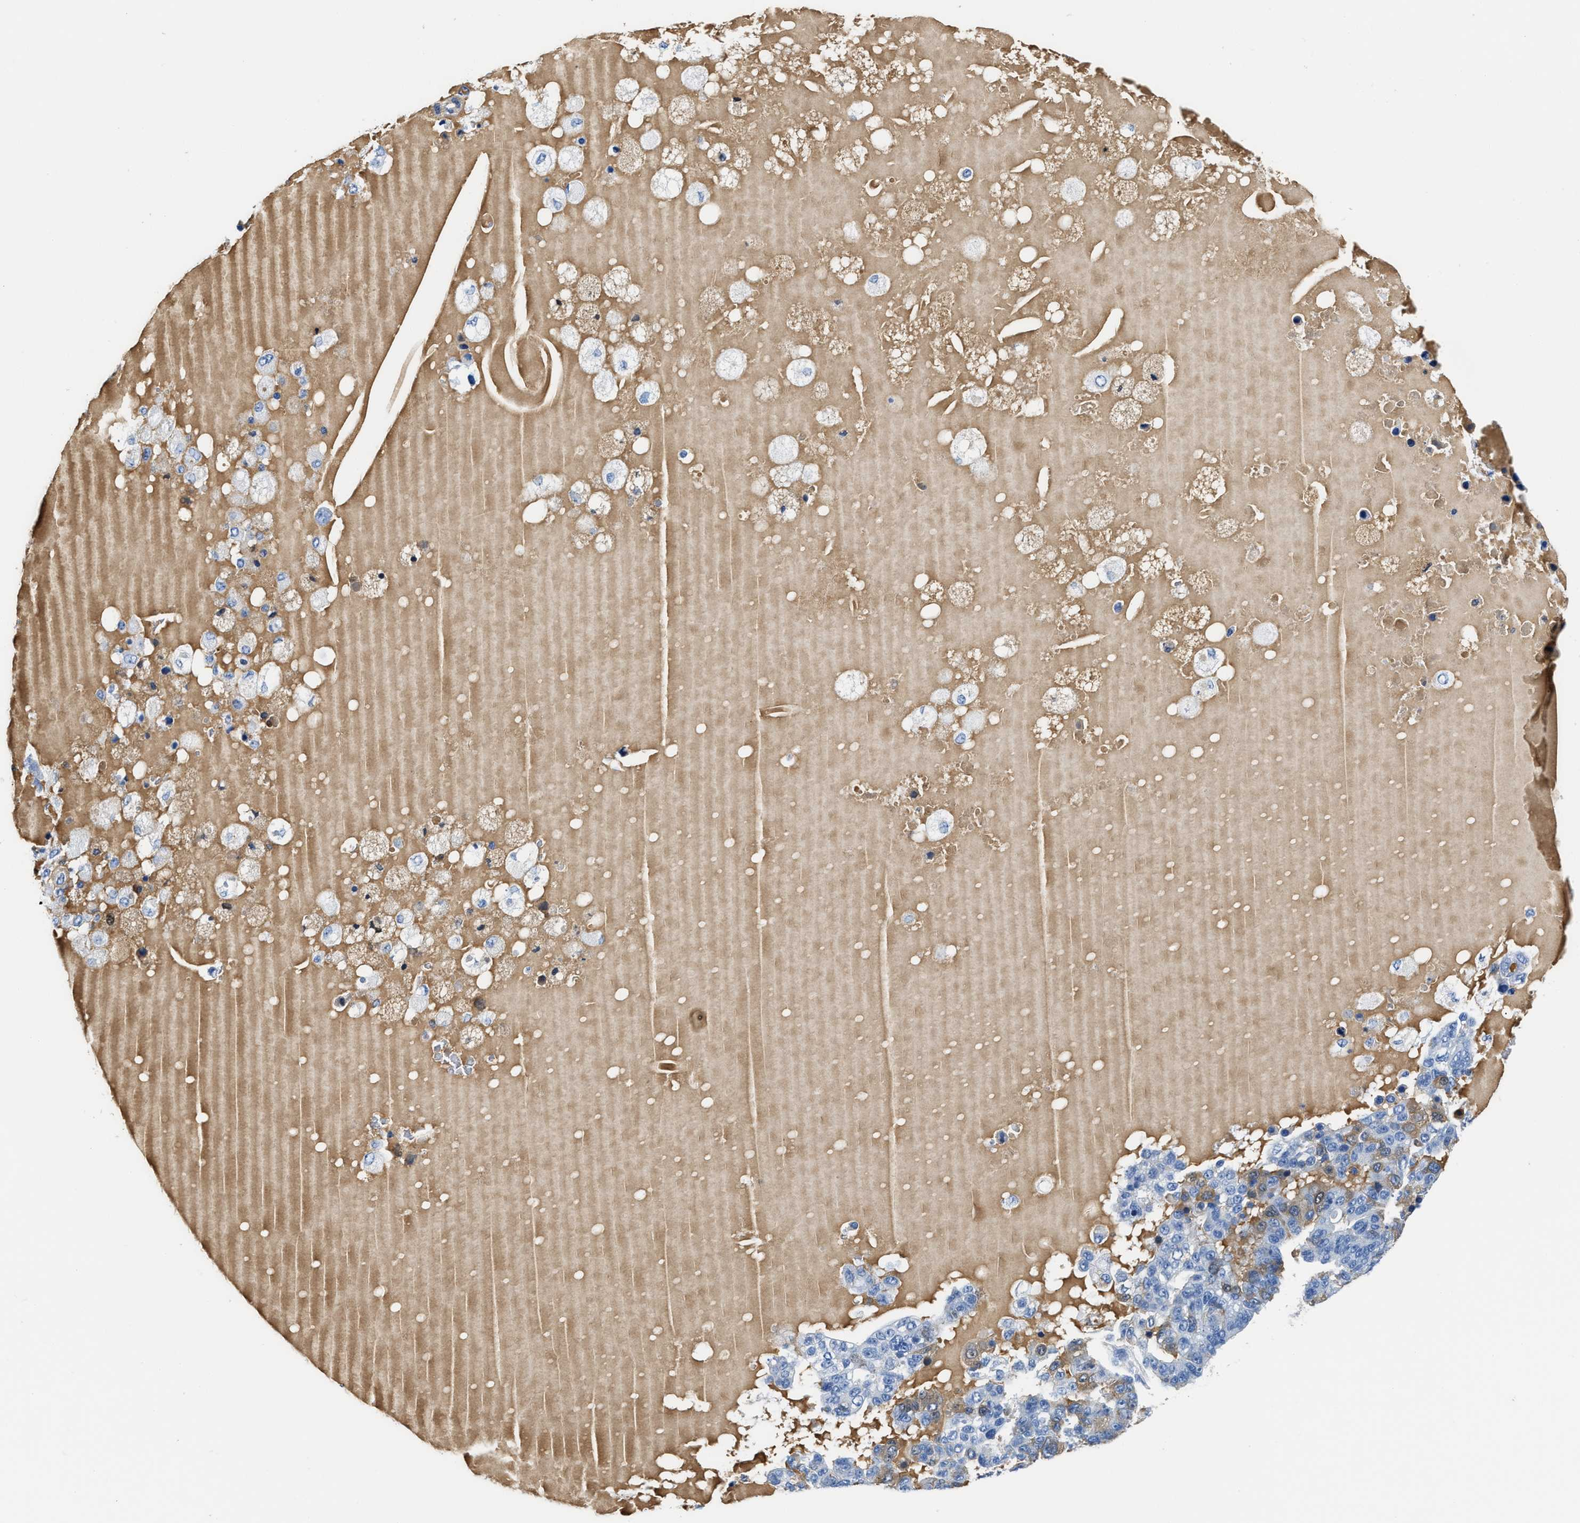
{"staining": {"intensity": "weak", "quantity": "<25%", "location": "cytoplasmic/membranous"}, "tissue": "pancreatic cancer", "cell_type": "Tumor cells", "image_type": "cancer", "snomed": [{"axis": "morphology", "description": "Adenocarcinoma, NOS"}, {"axis": "topography", "description": "Pancreas"}], "caption": "The micrograph reveals no staining of tumor cells in adenocarcinoma (pancreatic). (Stains: DAB (3,3'-diaminobenzidine) immunohistochemistry with hematoxylin counter stain, Microscopy: brightfield microscopy at high magnification).", "gene": "GC", "patient": {"sex": "female", "age": 61}}